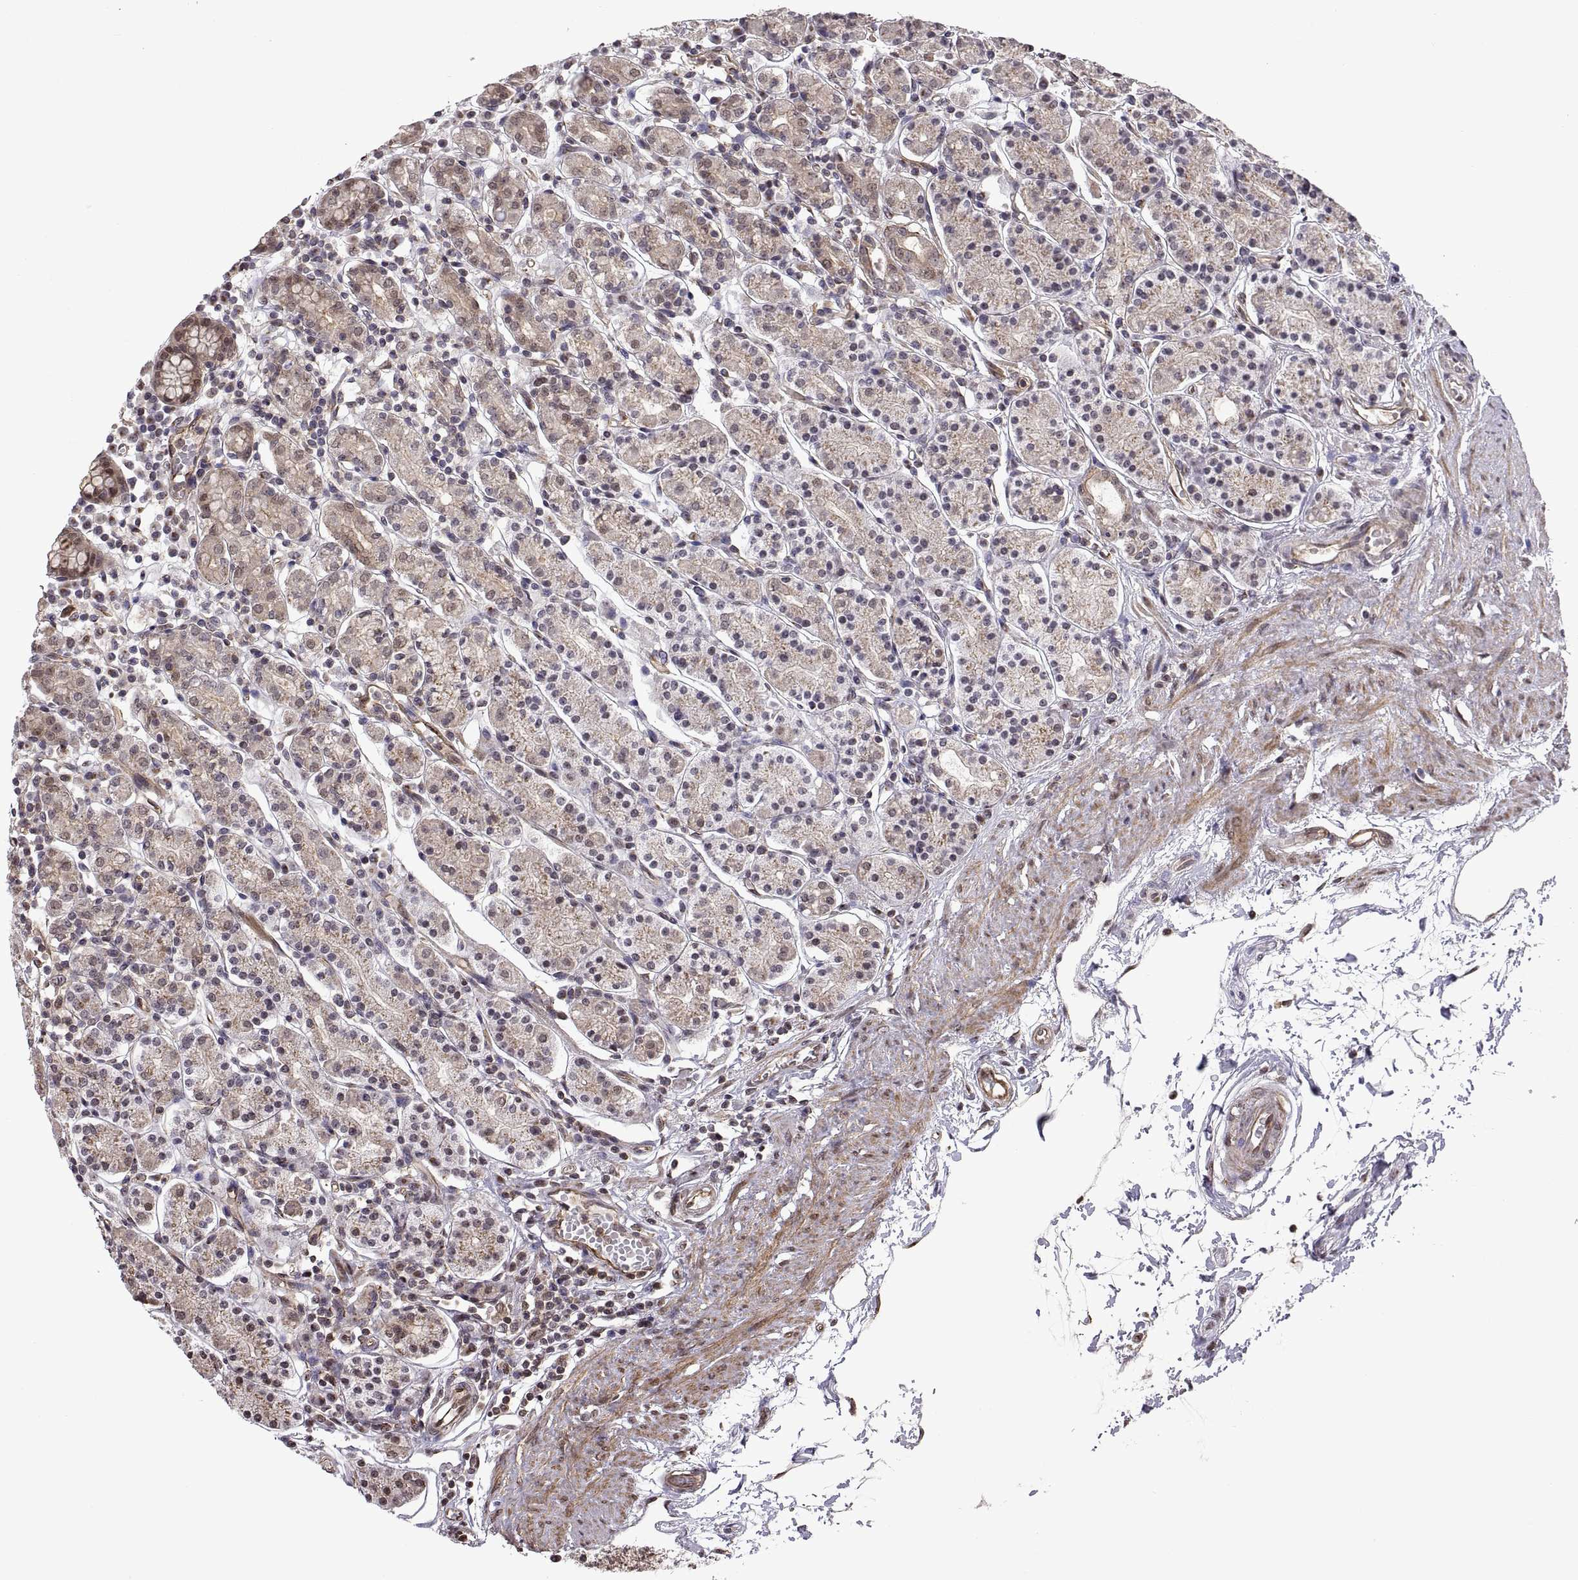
{"staining": {"intensity": "weak", "quantity": ">75%", "location": "cytoplasmic/membranous"}, "tissue": "stomach", "cell_type": "Glandular cells", "image_type": "normal", "snomed": [{"axis": "morphology", "description": "Normal tissue, NOS"}, {"axis": "topography", "description": "Stomach, upper"}, {"axis": "topography", "description": "Stomach"}], "caption": "Weak cytoplasmic/membranous staining for a protein is present in approximately >75% of glandular cells of normal stomach using IHC.", "gene": "ARRB1", "patient": {"sex": "male", "age": 62}}